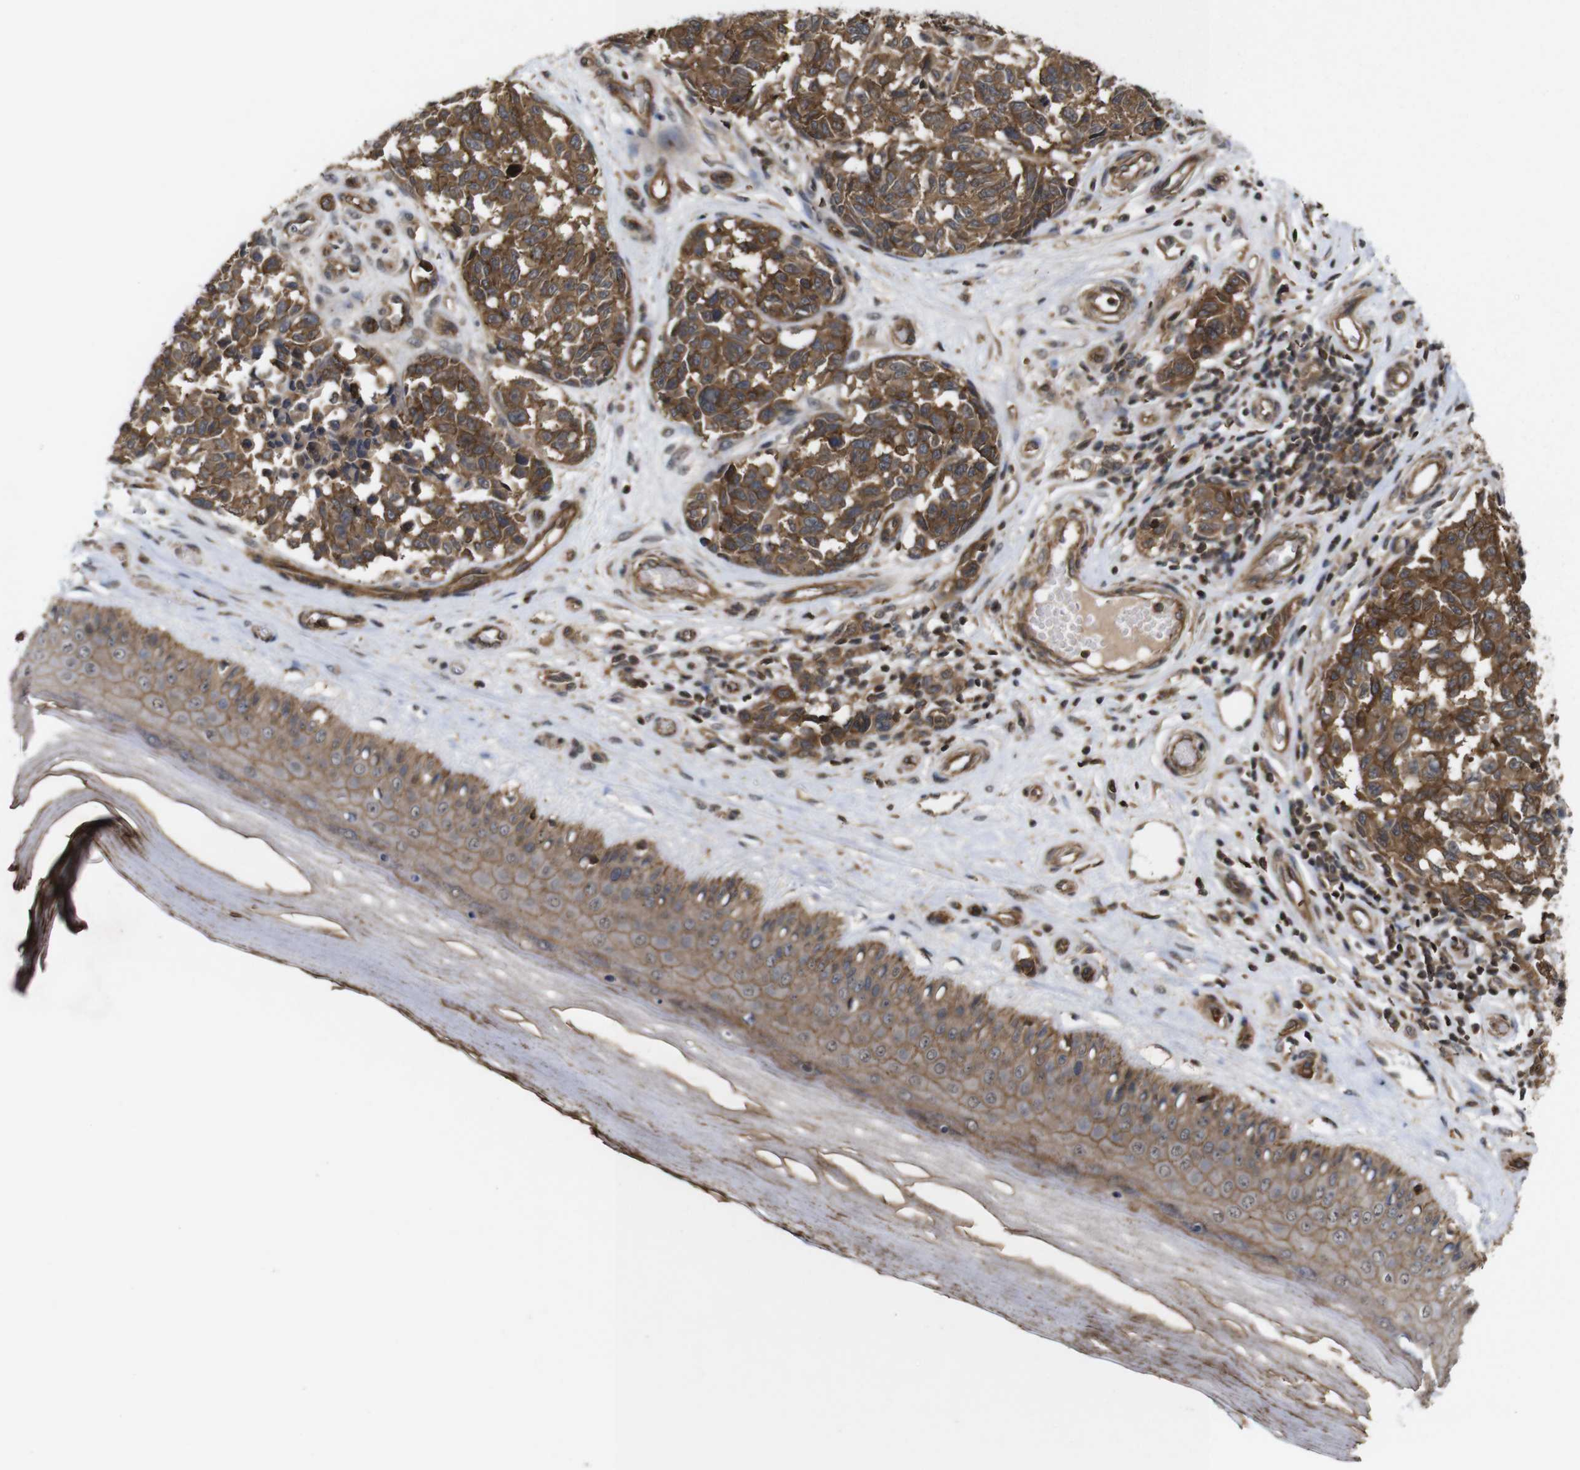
{"staining": {"intensity": "moderate", "quantity": ">75%", "location": "cytoplasmic/membranous"}, "tissue": "melanoma", "cell_type": "Tumor cells", "image_type": "cancer", "snomed": [{"axis": "morphology", "description": "Malignant melanoma, NOS"}, {"axis": "topography", "description": "Skin"}], "caption": "Immunohistochemical staining of melanoma reveals moderate cytoplasmic/membranous protein expression in approximately >75% of tumor cells.", "gene": "NANOS1", "patient": {"sex": "female", "age": 64}}